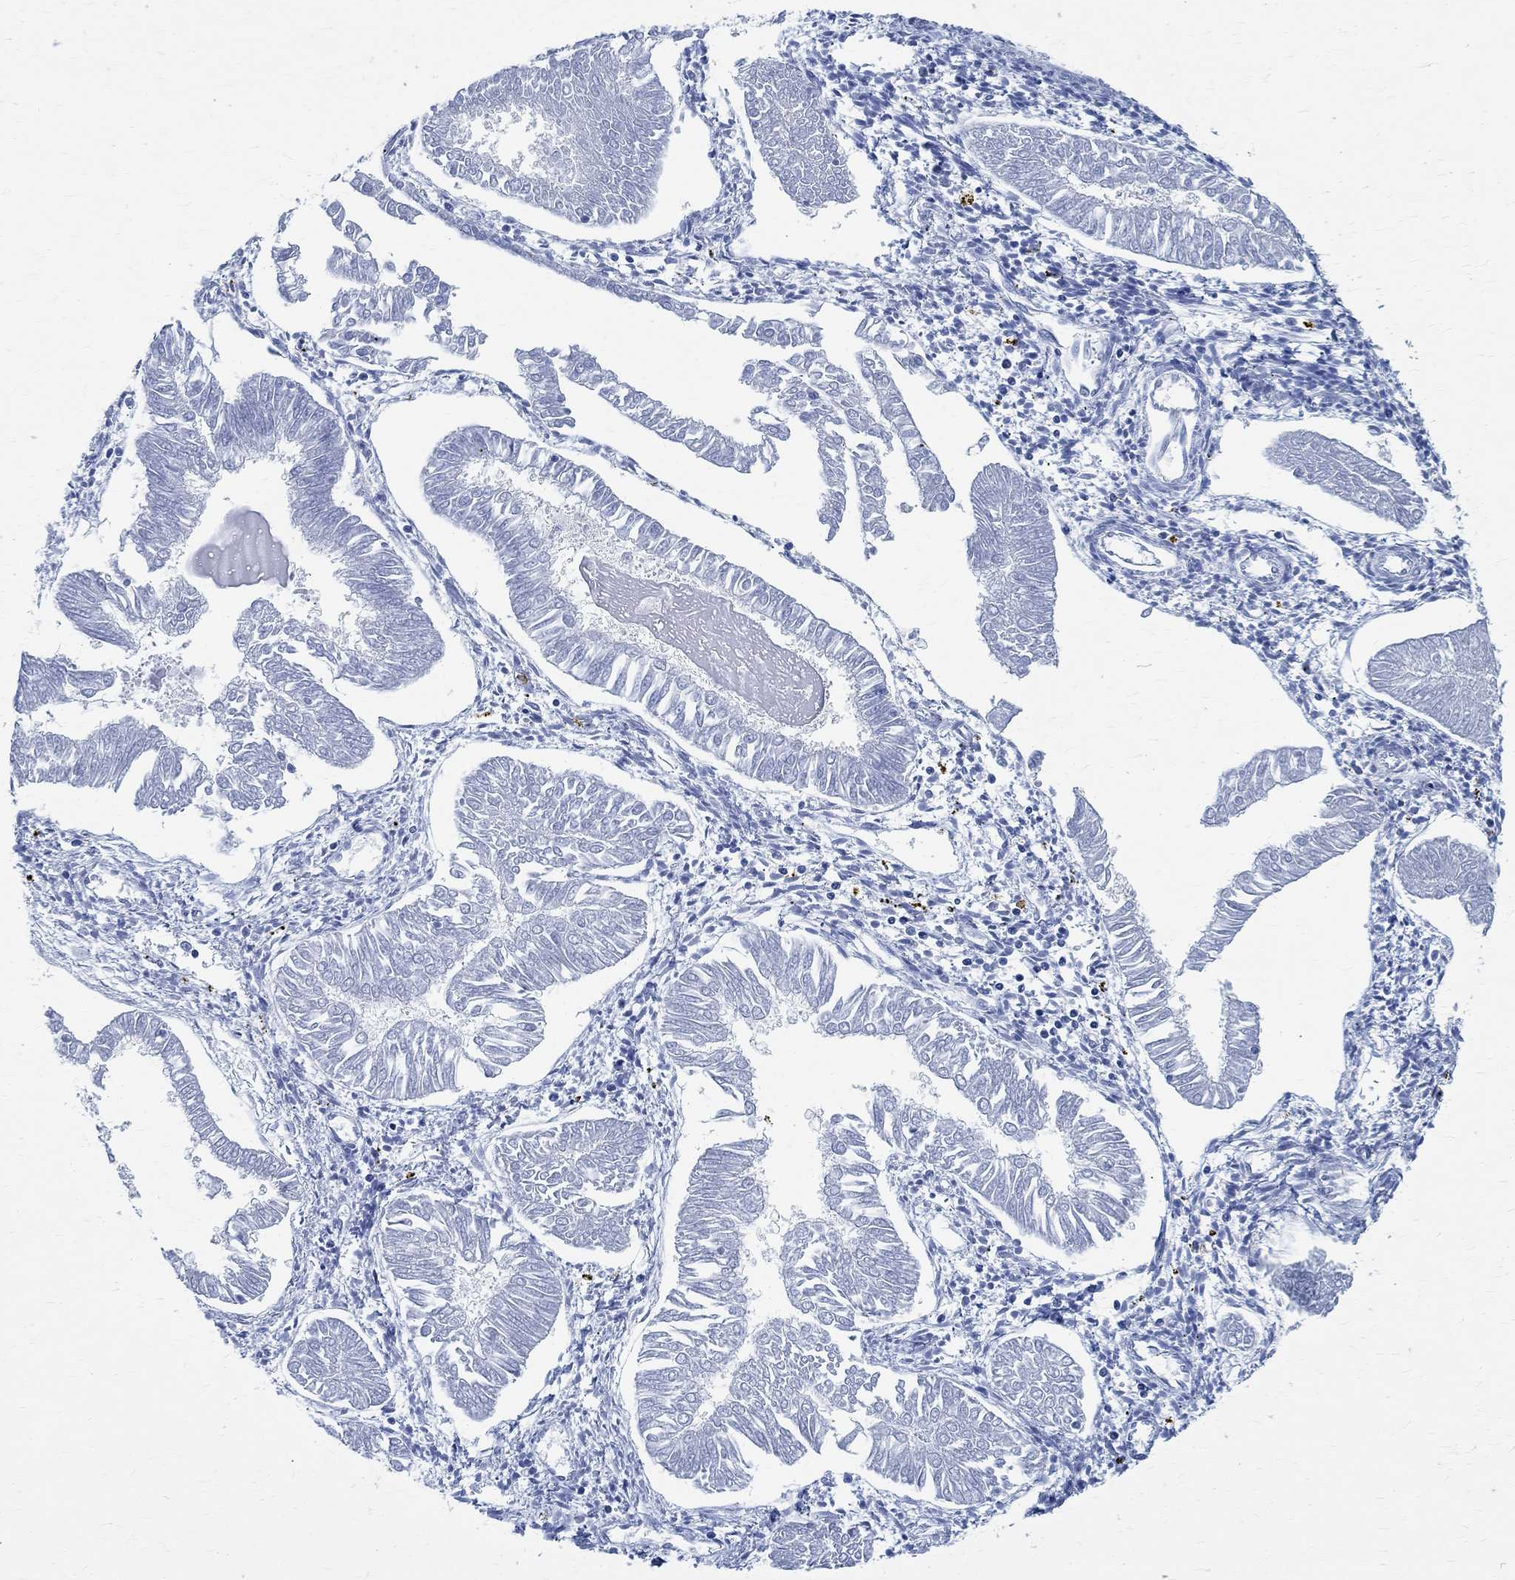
{"staining": {"intensity": "negative", "quantity": "none", "location": "none"}, "tissue": "endometrial cancer", "cell_type": "Tumor cells", "image_type": "cancer", "snomed": [{"axis": "morphology", "description": "Adenocarcinoma, NOS"}, {"axis": "topography", "description": "Endometrium"}], "caption": "Image shows no significant protein staining in tumor cells of adenocarcinoma (endometrial).", "gene": "TMEM221", "patient": {"sex": "female", "age": 53}}